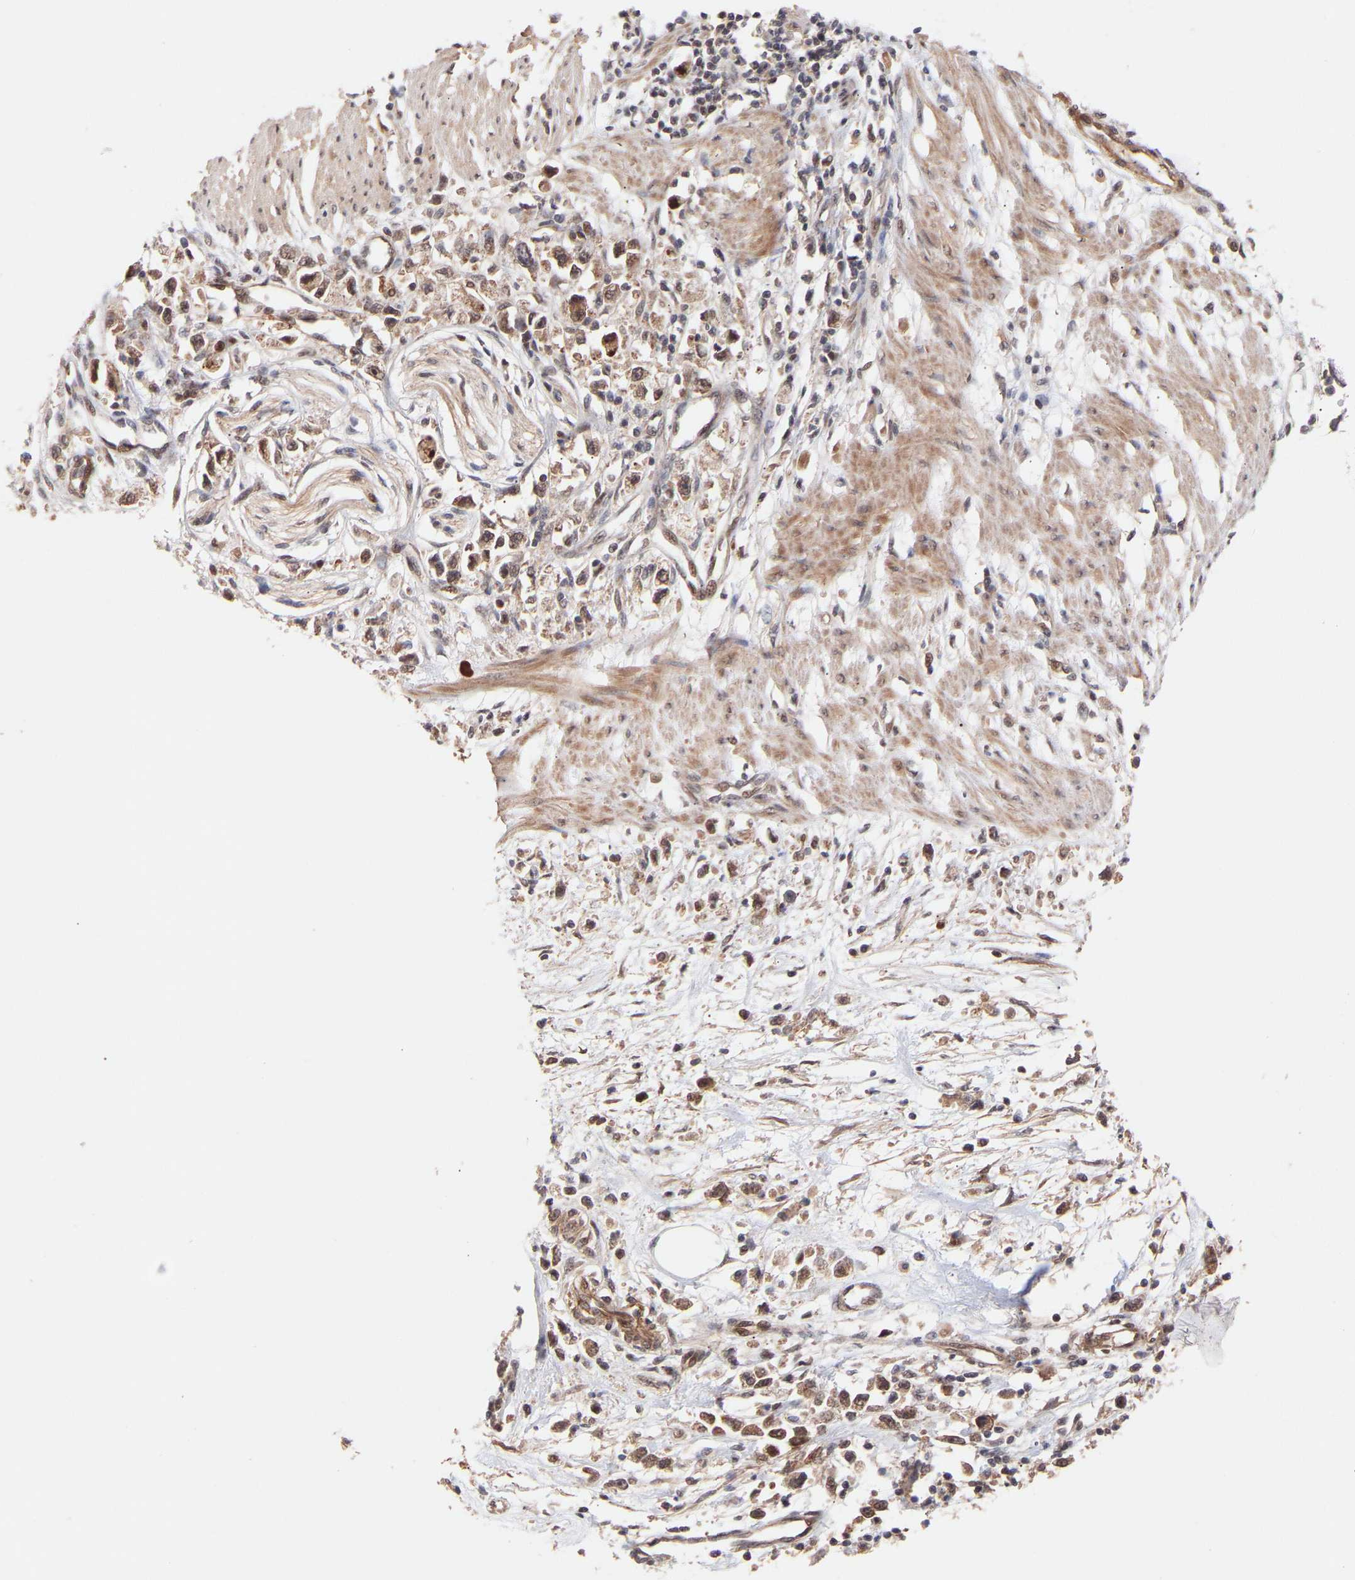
{"staining": {"intensity": "moderate", "quantity": ">75%", "location": "nuclear"}, "tissue": "stomach cancer", "cell_type": "Tumor cells", "image_type": "cancer", "snomed": [{"axis": "morphology", "description": "Adenocarcinoma, NOS"}, {"axis": "topography", "description": "Stomach"}], "caption": "Moderate nuclear staining for a protein is appreciated in approximately >75% of tumor cells of stomach cancer (adenocarcinoma) using IHC.", "gene": "PDLIM5", "patient": {"sex": "female", "age": 59}}